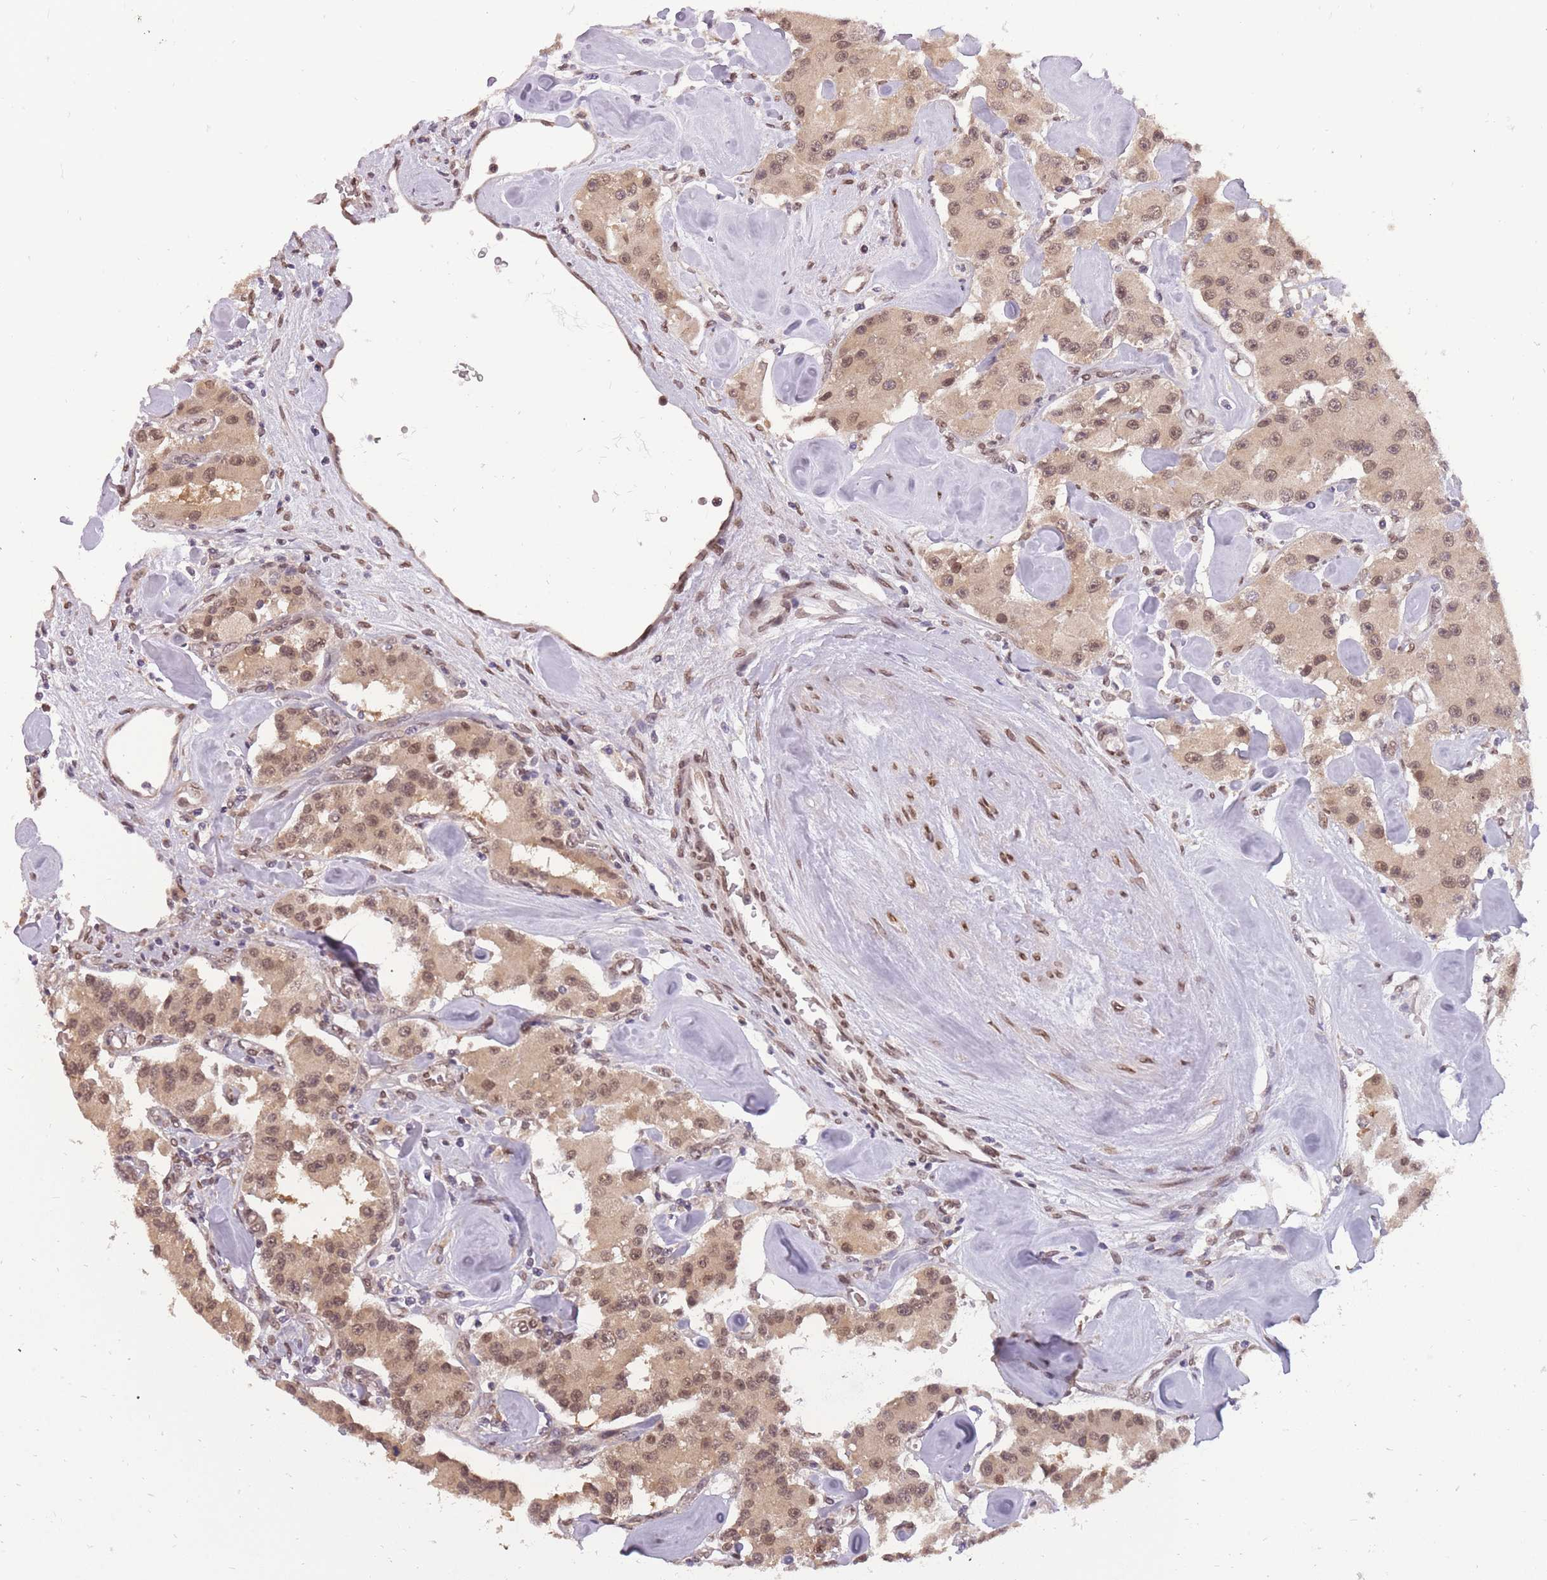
{"staining": {"intensity": "moderate", "quantity": ">75%", "location": "cytoplasmic/membranous,nuclear"}, "tissue": "carcinoid", "cell_type": "Tumor cells", "image_type": "cancer", "snomed": [{"axis": "morphology", "description": "Carcinoid, malignant, NOS"}, {"axis": "topography", "description": "Pancreas"}], "caption": "A medium amount of moderate cytoplasmic/membranous and nuclear positivity is appreciated in about >75% of tumor cells in carcinoid tissue.", "gene": "CDIP1", "patient": {"sex": "male", "age": 41}}